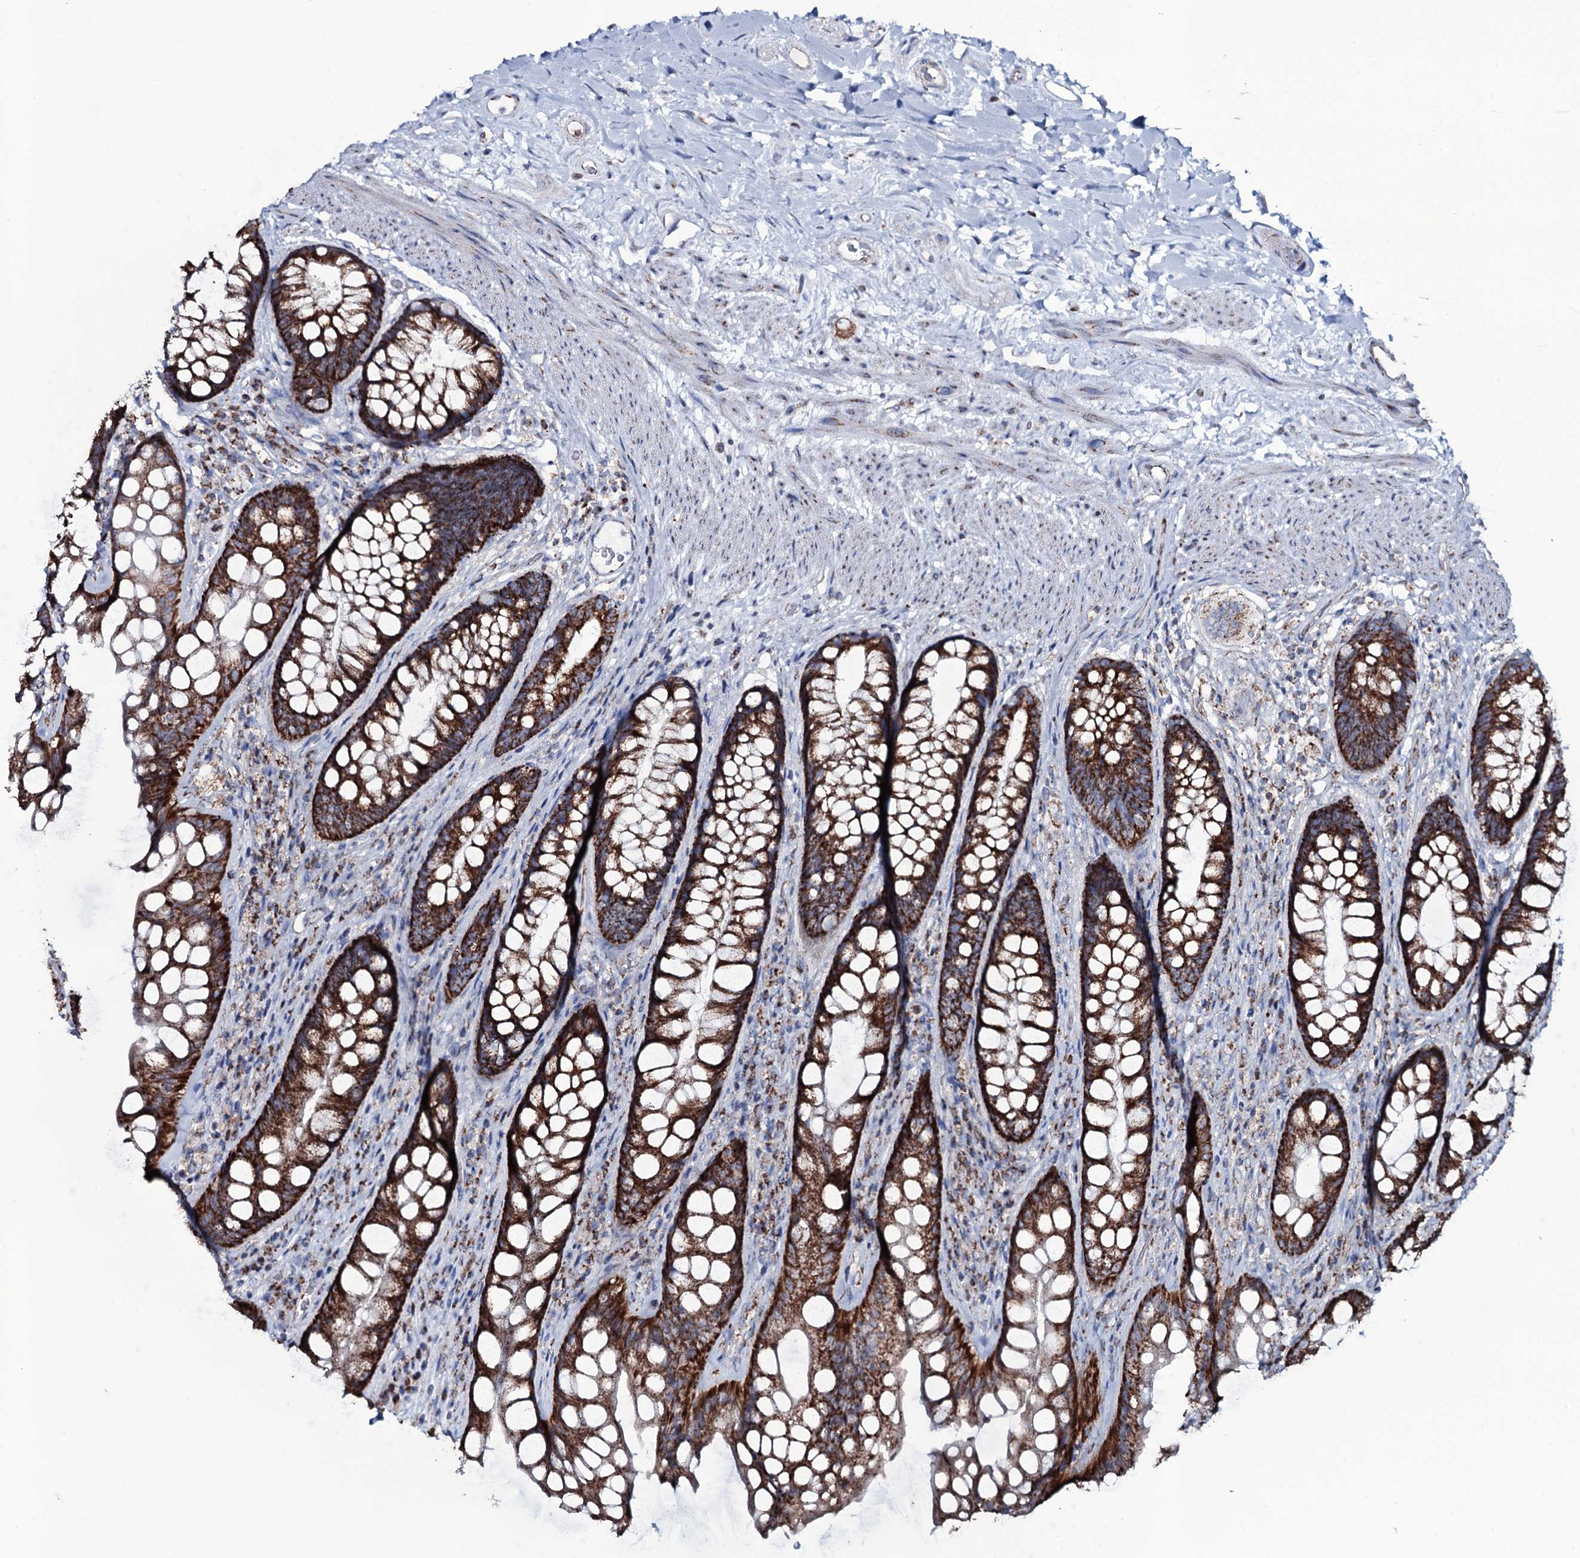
{"staining": {"intensity": "strong", "quantity": ">75%", "location": "cytoplasmic/membranous"}, "tissue": "rectum", "cell_type": "Glandular cells", "image_type": "normal", "snomed": [{"axis": "morphology", "description": "Normal tissue, NOS"}, {"axis": "topography", "description": "Rectum"}], "caption": "This micrograph displays immunohistochemistry staining of normal rectum, with high strong cytoplasmic/membranous staining in approximately >75% of glandular cells.", "gene": "MRPS35", "patient": {"sex": "male", "age": 74}}